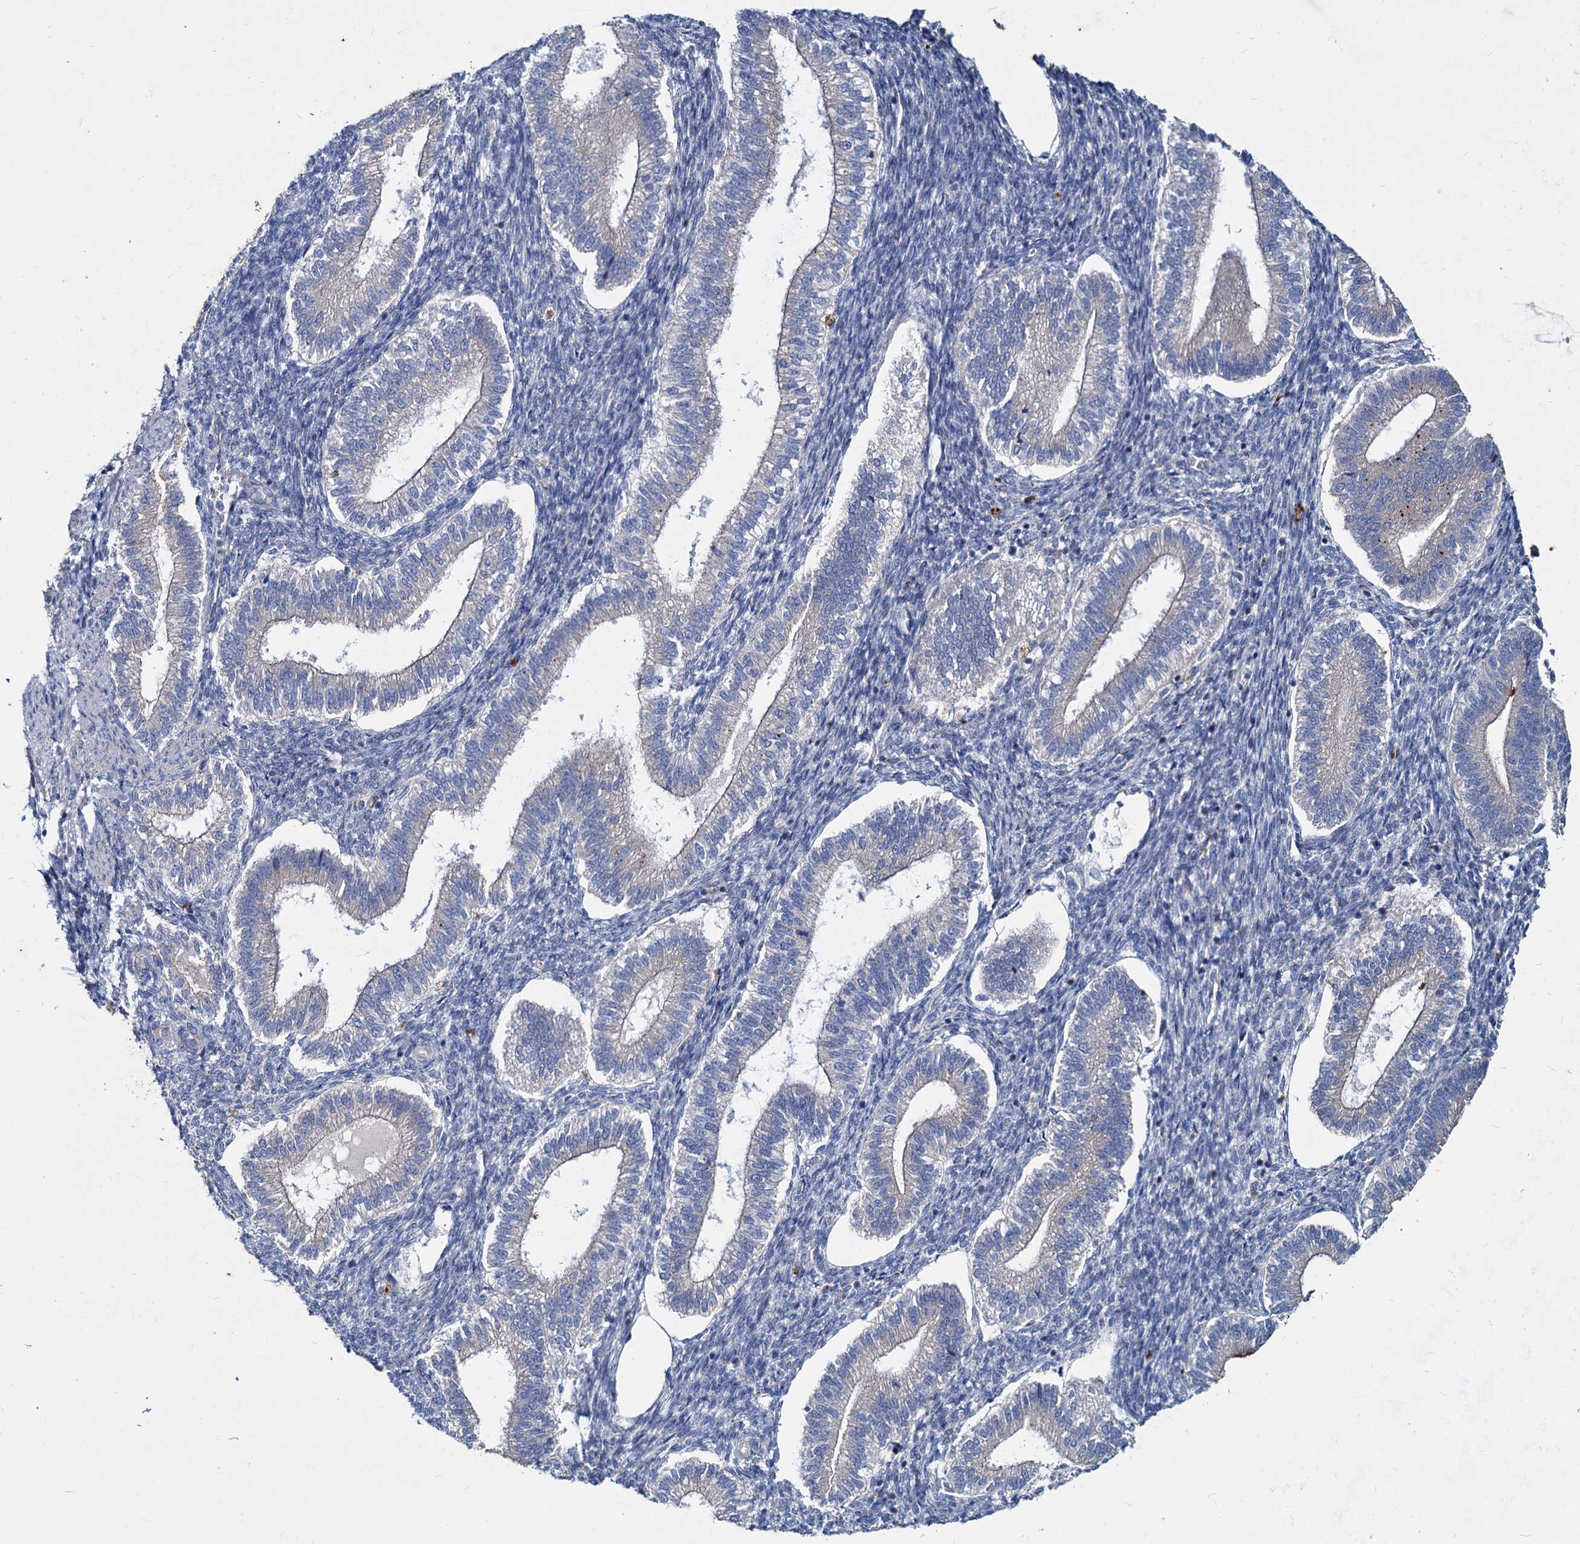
{"staining": {"intensity": "negative", "quantity": "none", "location": "none"}, "tissue": "endometrium", "cell_type": "Cells in endometrial stroma", "image_type": "normal", "snomed": [{"axis": "morphology", "description": "Normal tissue, NOS"}, {"axis": "topography", "description": "Endometrium"}], "caption": "IHC histopathology image of benign endometrium stained for a protein (brown), which reveals no positivity in cells in endometrial stroma.", "gene": "AGBL4", "patient": {"sex": "female", "age": 25}}